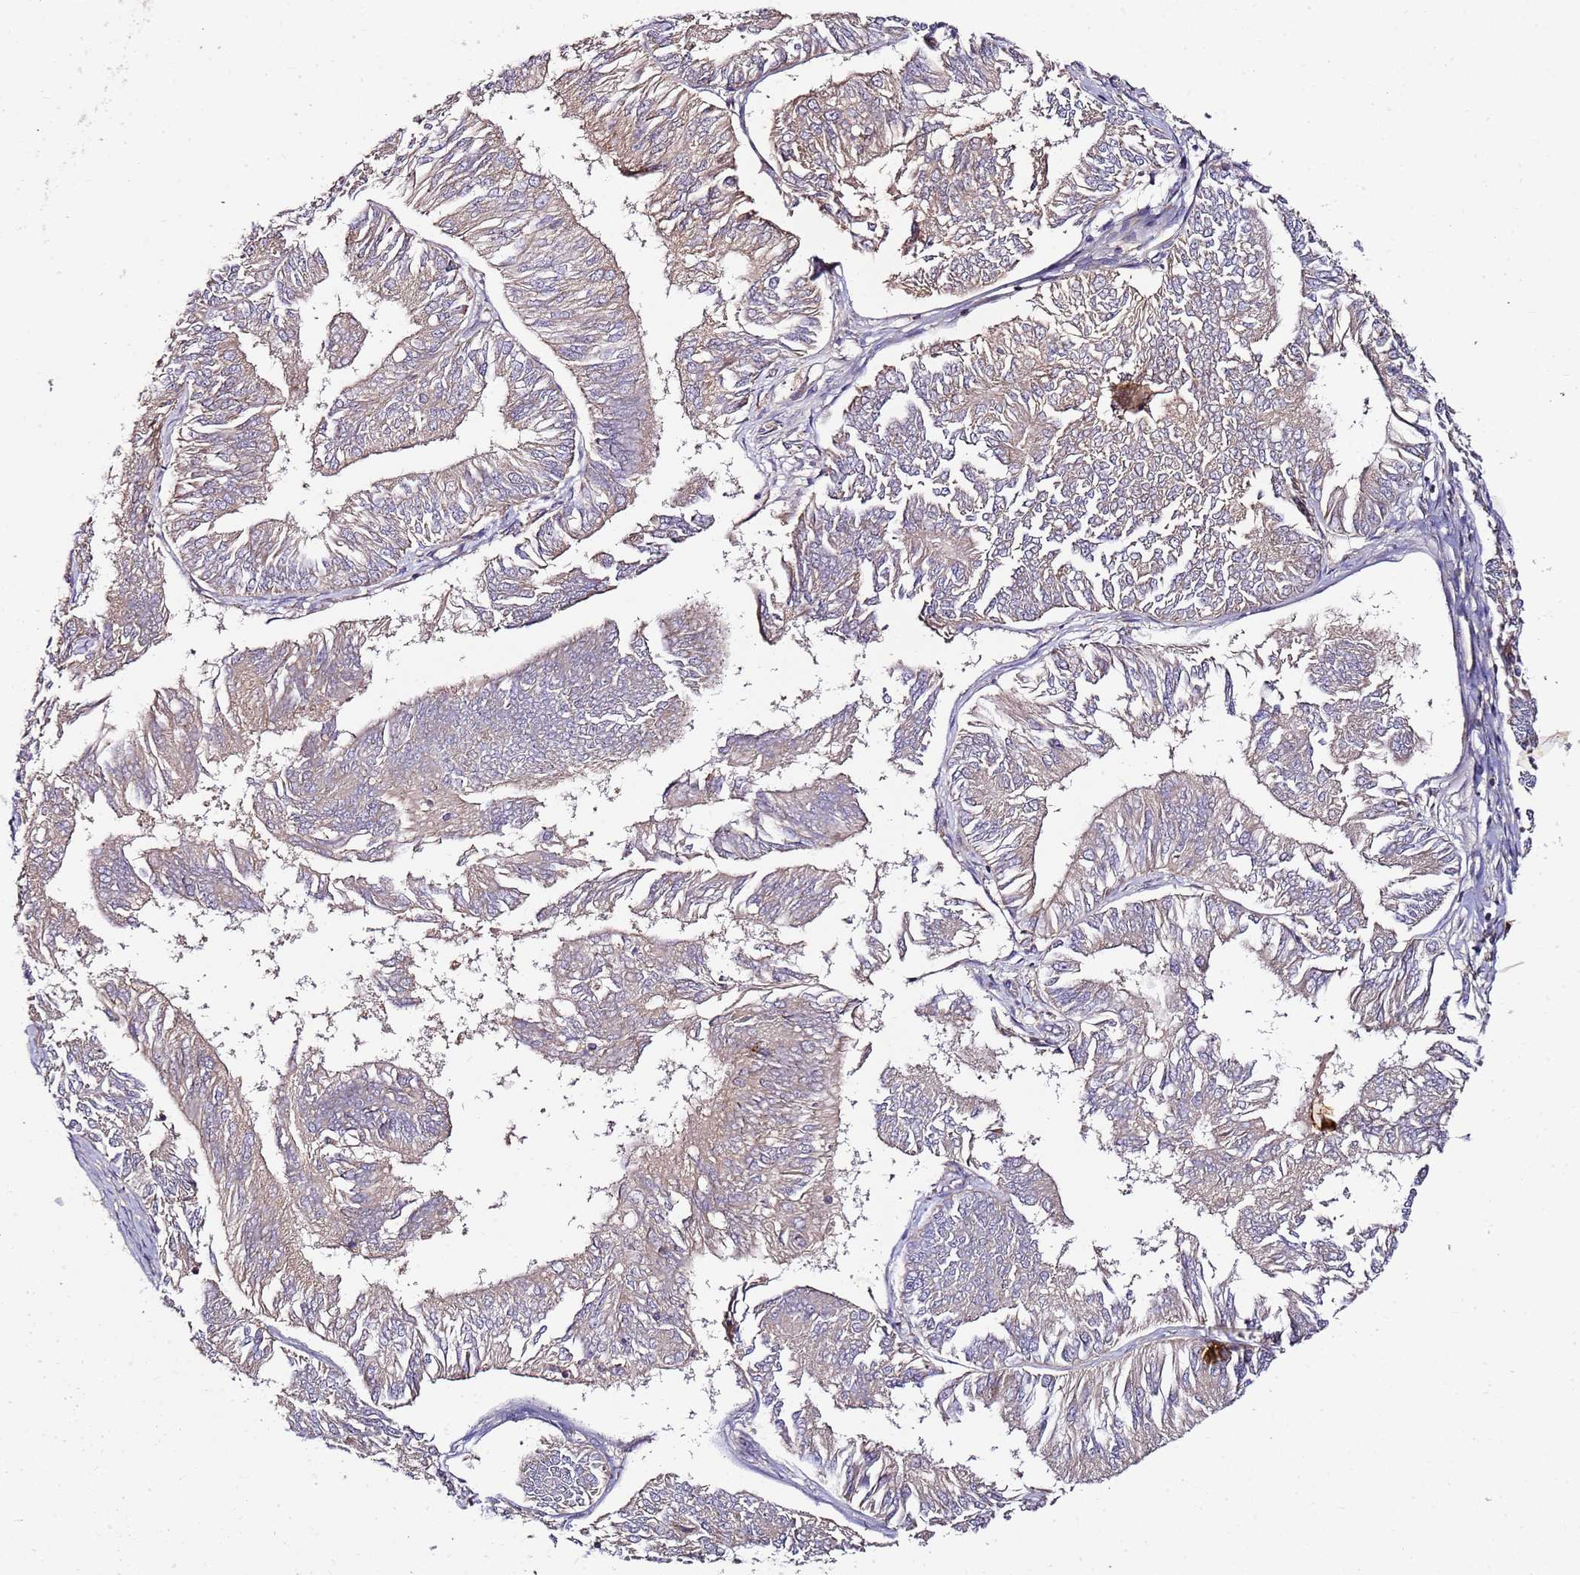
{"staining": {"intensity": "weak", "quantity": "<25%", "location": "cytoplasmic/membranous"}, "tissue": "endometrial cancer", "cell_type": "Tumor cells", "image_type": "cancer", "snomed": [{"axis": "morphology", "description": "Adenocarcinoma, NOS"}, {"axis": "topography", "description": "Endometrium"}], "caption": "A photomicrograph of human adenocarcinoma (endometrial) is negative for staining in tumor cells. (Brightfield microscopy of DAB (3,3'-diaminobenzidine) IHC at high magnification).", "gene": "KRTAP21-3", "patient": {"sex": "female", "age": 58}}